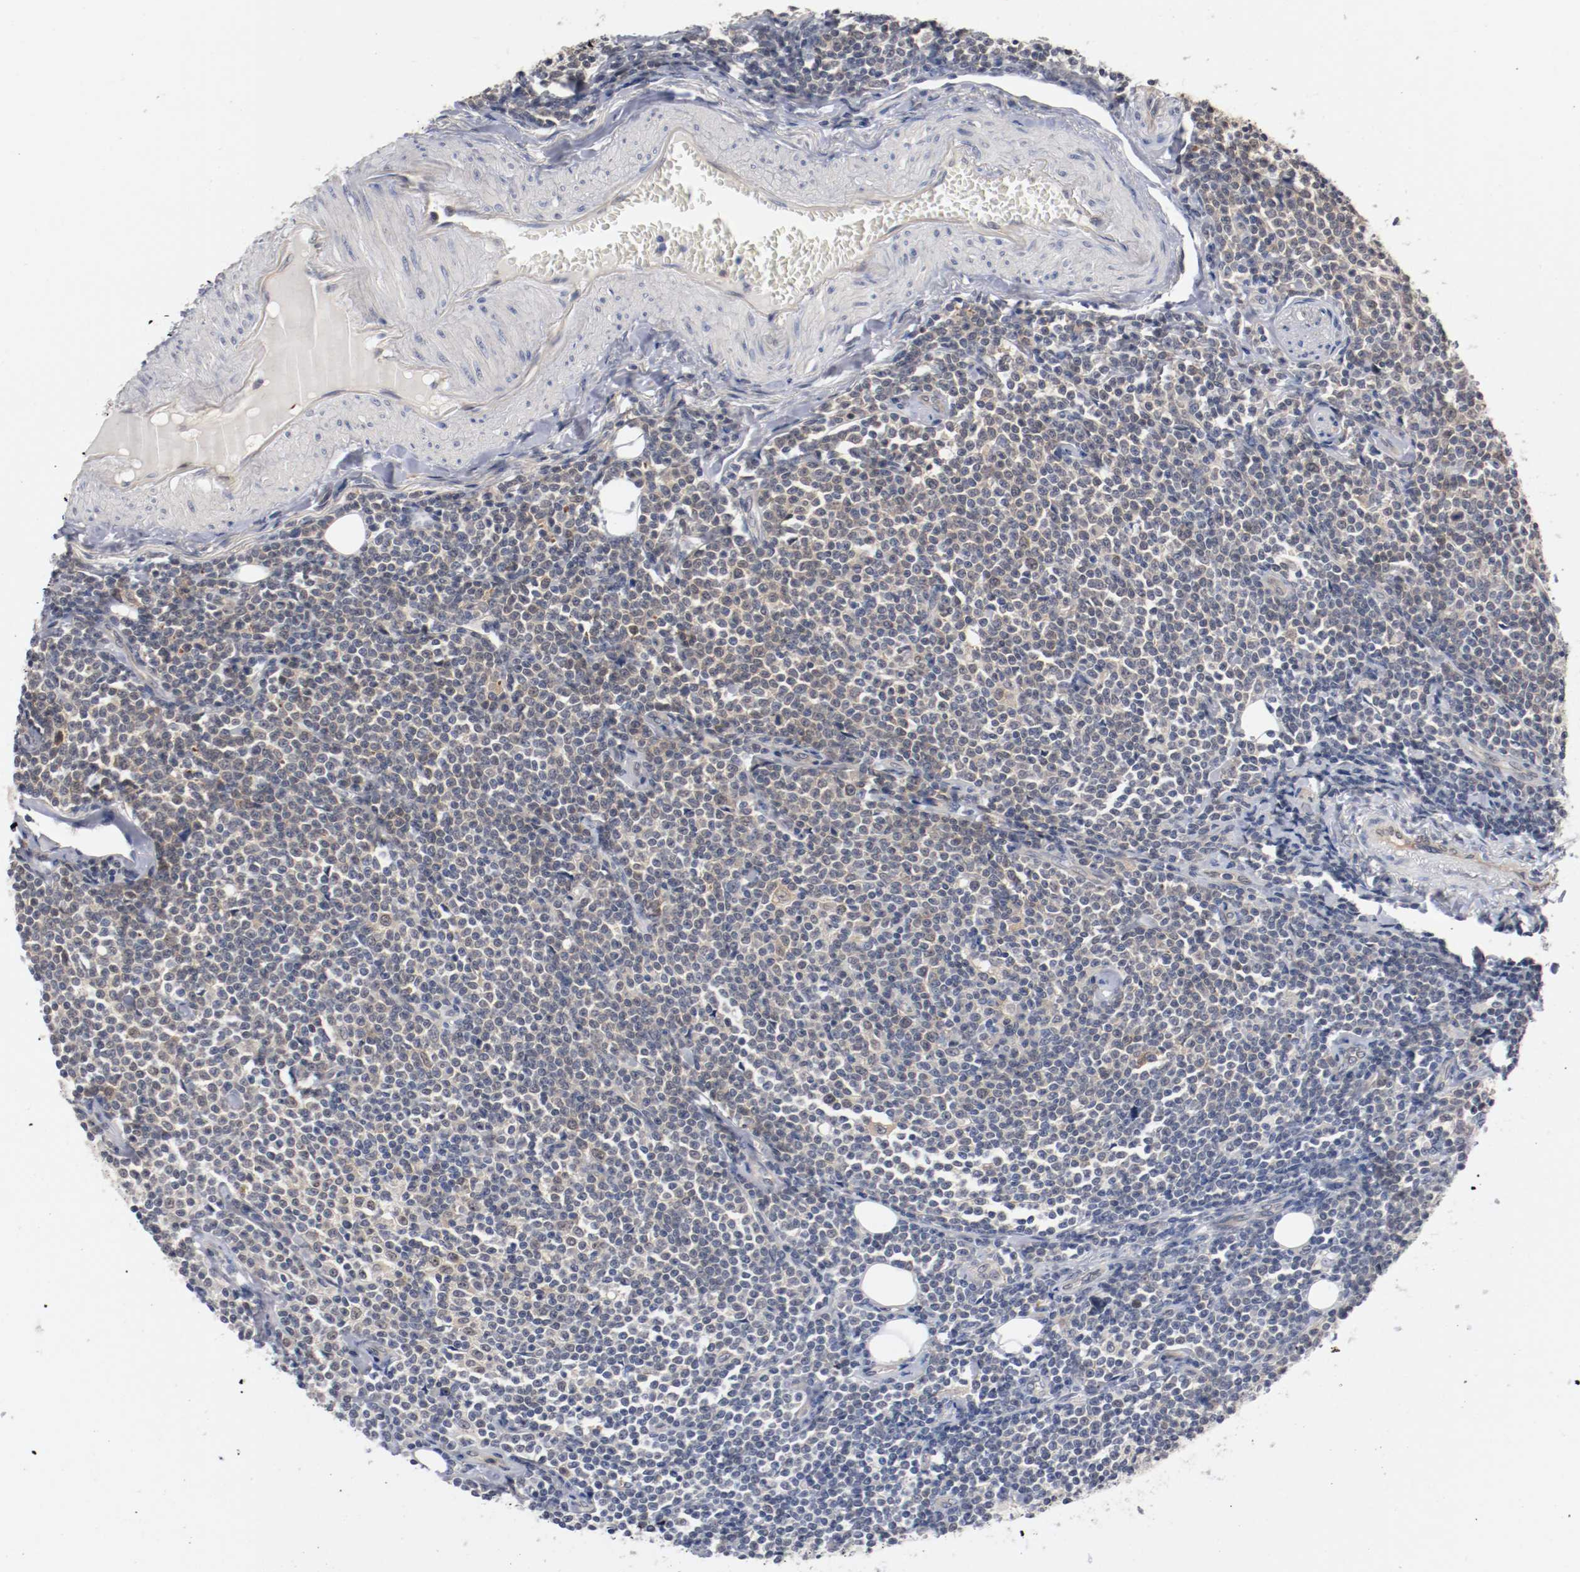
{"staining": {"intensity": "negative", "quantity": "none", "location": "none"}, "tissue": "lymphoma", "cell_type": "Tumor cells", "image_type": "cancer", "snomed": [{"axis": "morphology", "description": "Malignant lymphoma, non-Hodgkin's type, Low grade"}, {"axis": "topography", "description": "Soft tissue"}], "caption": "Tumor cells show no significant positivity in low-grade malignant lymphoma, non-Hodgkin's type.", "gene": "RBM23", "patient": {"sex": "male", "age": 92}}